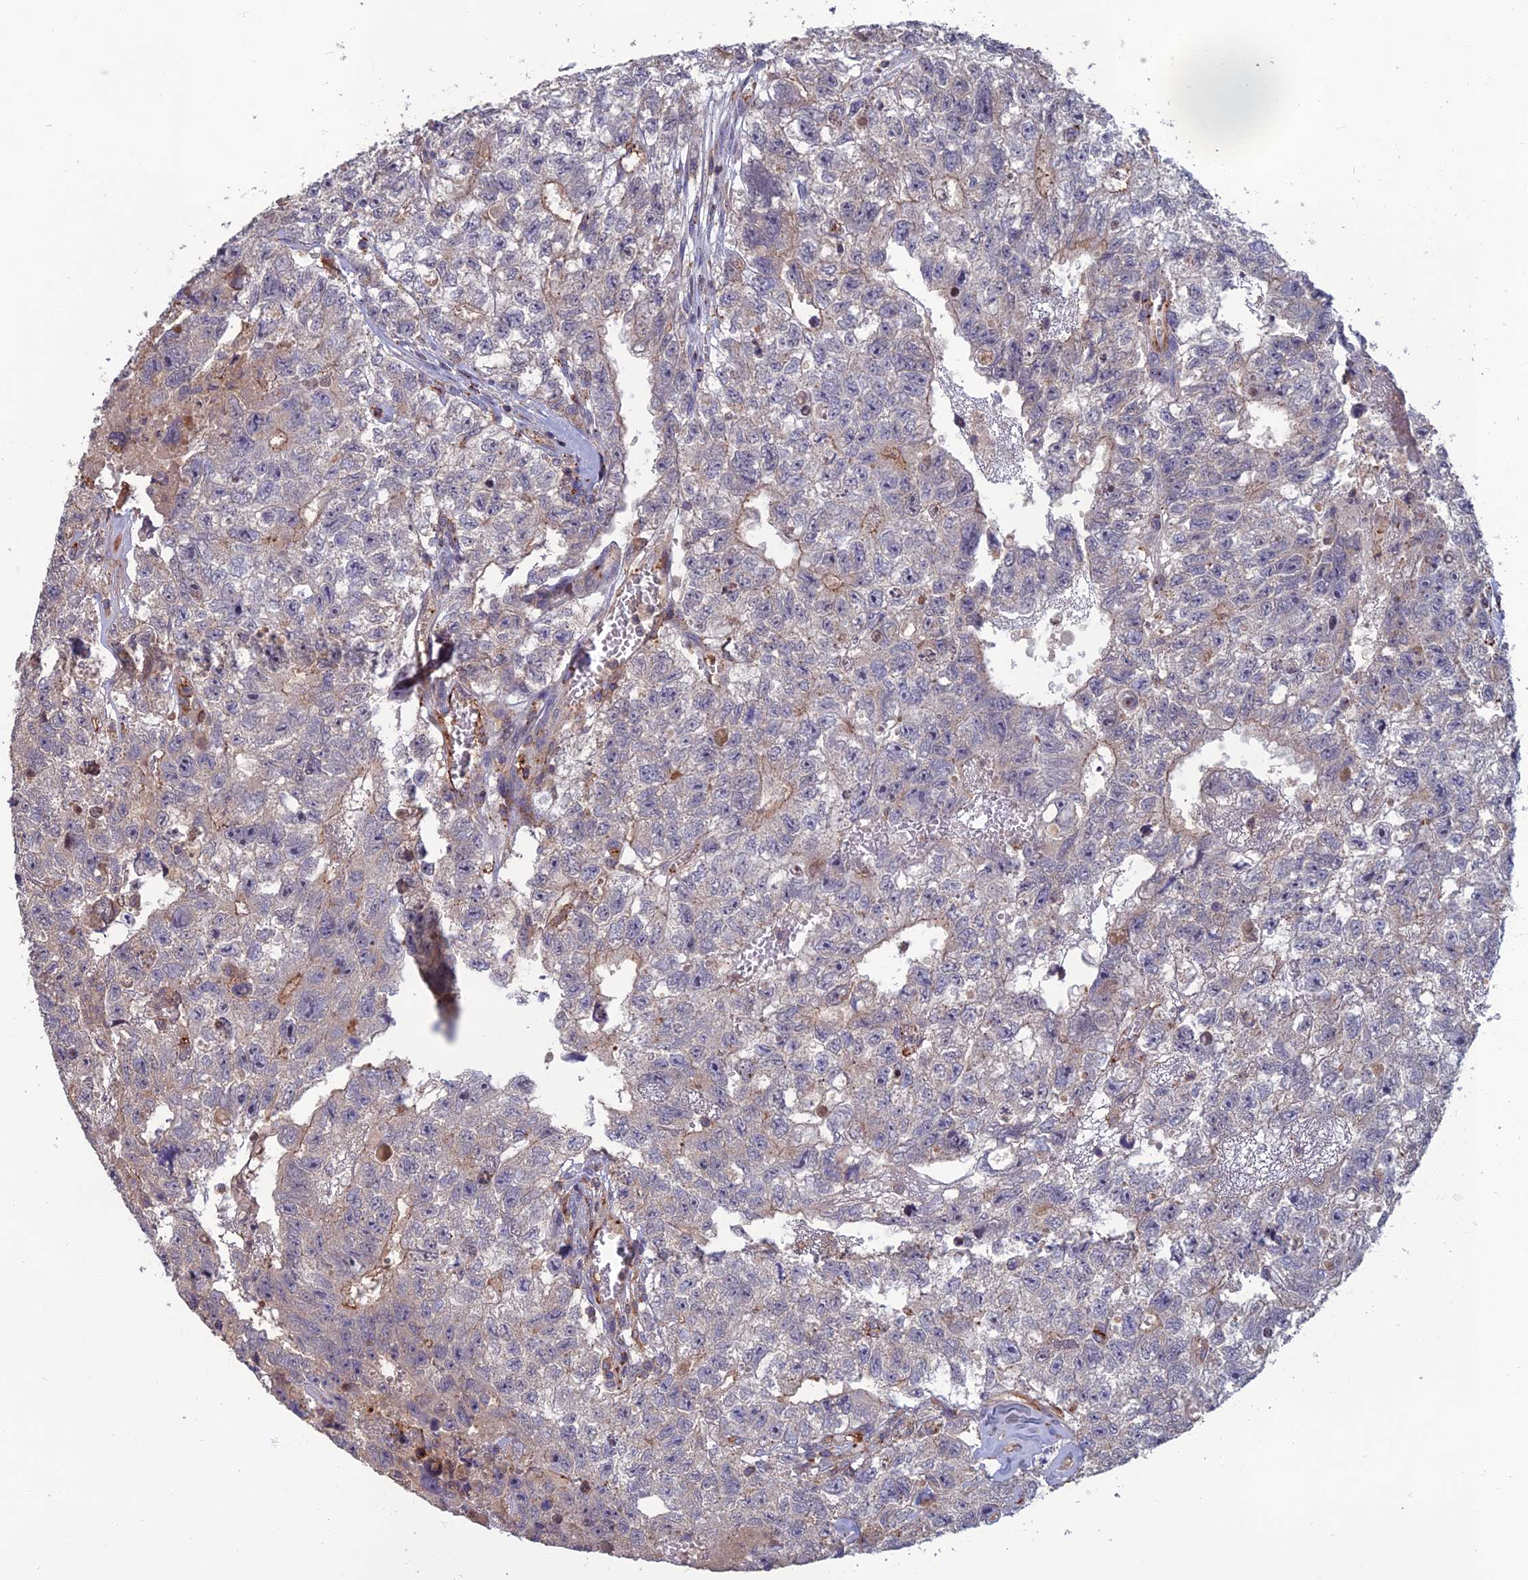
{"staining": {"intensity": "weak", "quantity": "<25%", "location": "cytoplasmic/membranous"}, "tissue": "testis cancer", "cell_type": "Tumor cells", "image_type": "cancer", "snomed": [{"axis": "morphology", "description": "Carcinoma, Embryonal, NOS"}, {"axis": "topography", "description": "Testis"}], "caption": "A micrograph of human testis embryonal carcinoma is negative for staining in tumor cells. (DAB (3,3'-diaminobenzidine) immunohistochemistry (IHC) visualized using brightfield microscopy, high magnification).", "gene": "C15orf62", "patient": {"sex": "male", "age": 26}}